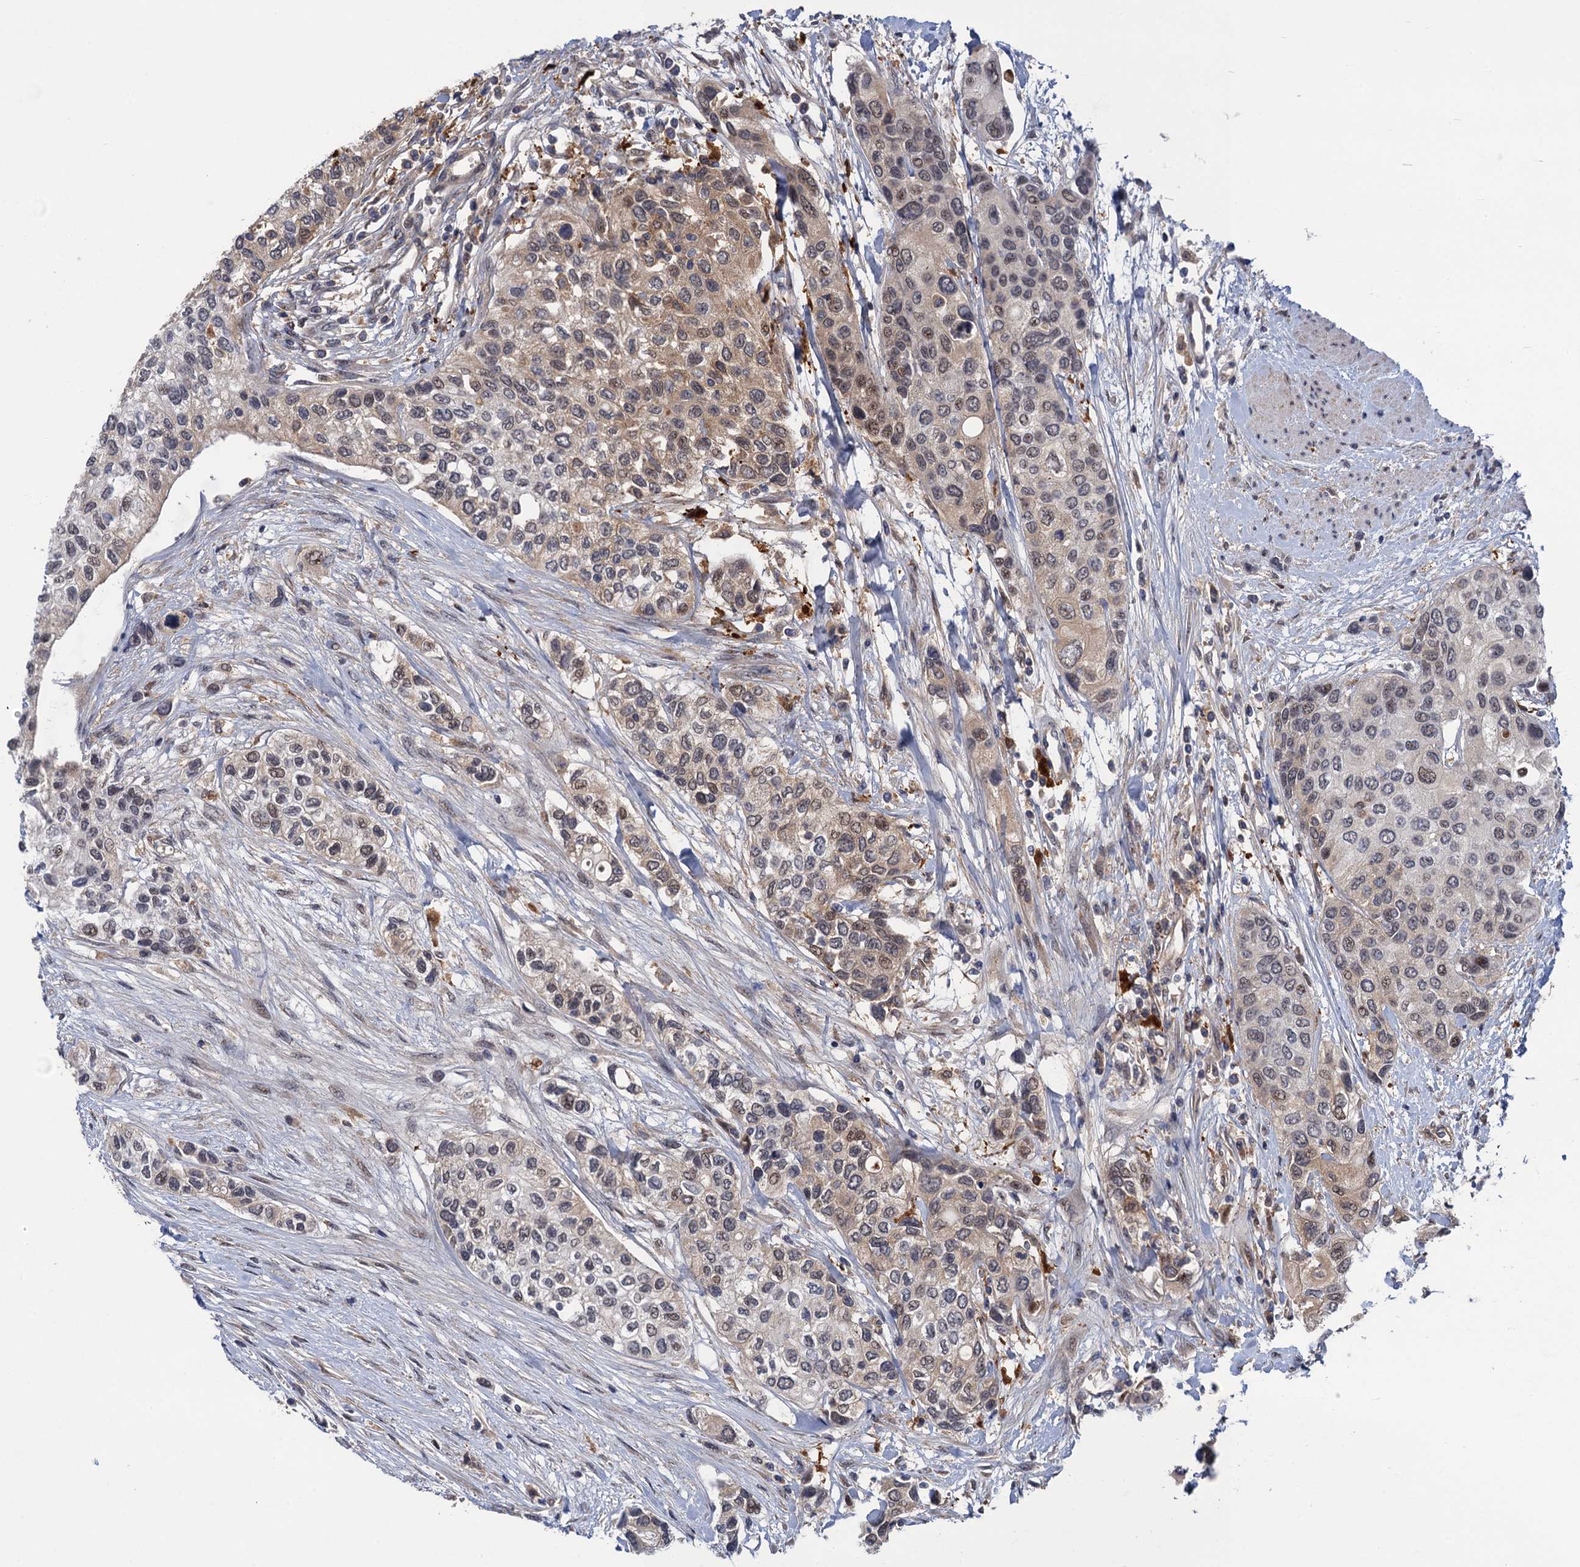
{"staining": {"intensity": "weak", "quantity": "<25%", "location": "cytoplasmic/membranous,nuclear"}, "tissue": "urothelial cancer", "cell_type": "Tumor cells", "image_type": "cancer", "snomed": [{"axis": "morphology", "description": "Normal tissue, NOS"}, {"axis": "morphology", "description": "Urothelial carcinoma, High grade"}, {"axis": "topography", "description": "Vascular tissue"}, {"axis": "topography", "description": "Urinary bladder"}], "caption": "Urothelial cancer stained for a protein using immunohistochemistry demonstrates no staining tumor cells.", "gene": "NEK8", "patient": {"sex": "female", "age": 56}}